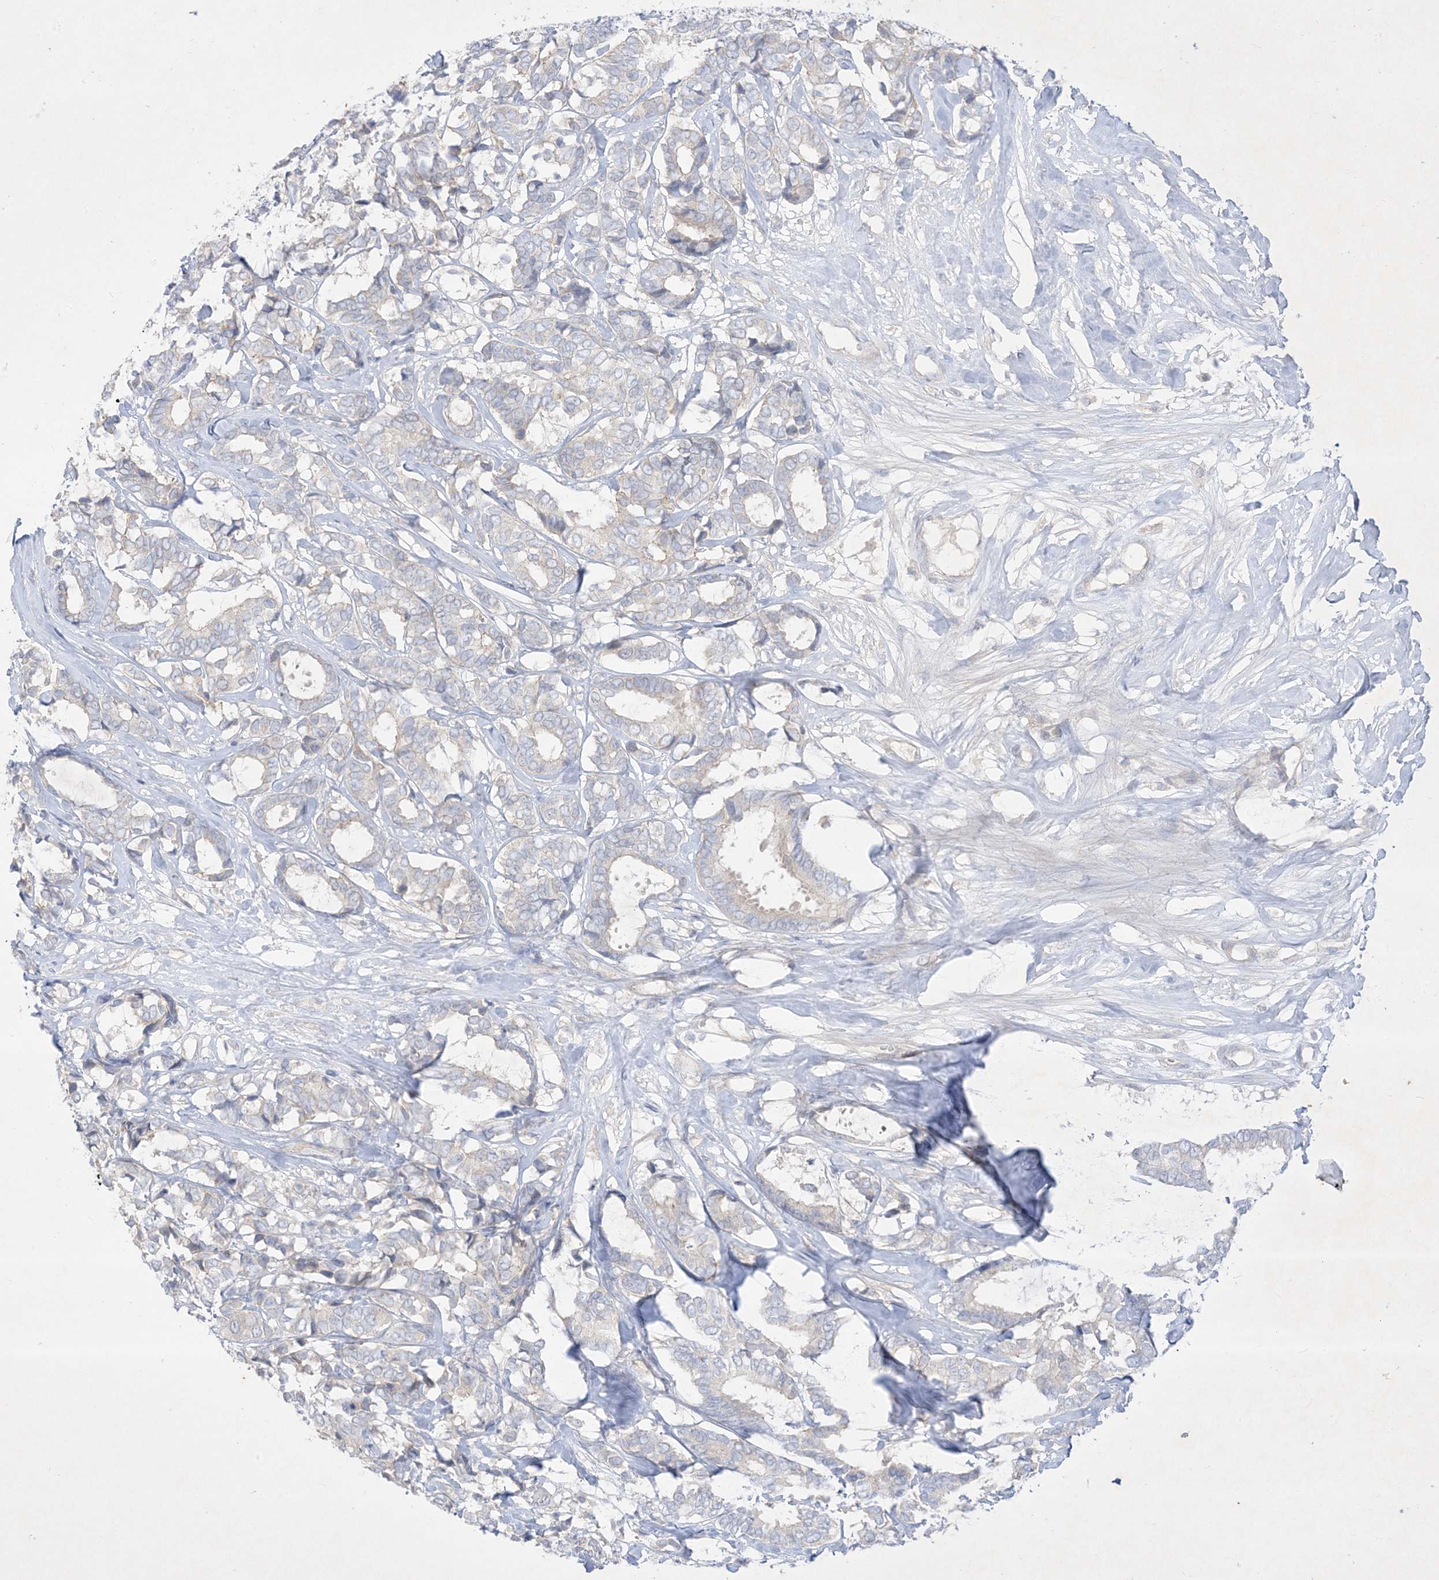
{"staining": {"intensity": "negative", "quantity": "none", "location": "none"}, "tissue": "breast cancer", "cell_type": "Tumor cells", "image_type": "cancer", "snomed": [{"axis": "morphology", "description": "Duct carcinoma"}, {"axis": "topography", "description": "Breast"}], "caption": "This is an immunohistochemistry photomicrograph of breast cancer. There is no positivity in tumor cells.", "gene": "PLEKHA3", "patient": {"sex": "female", "age": 87}}